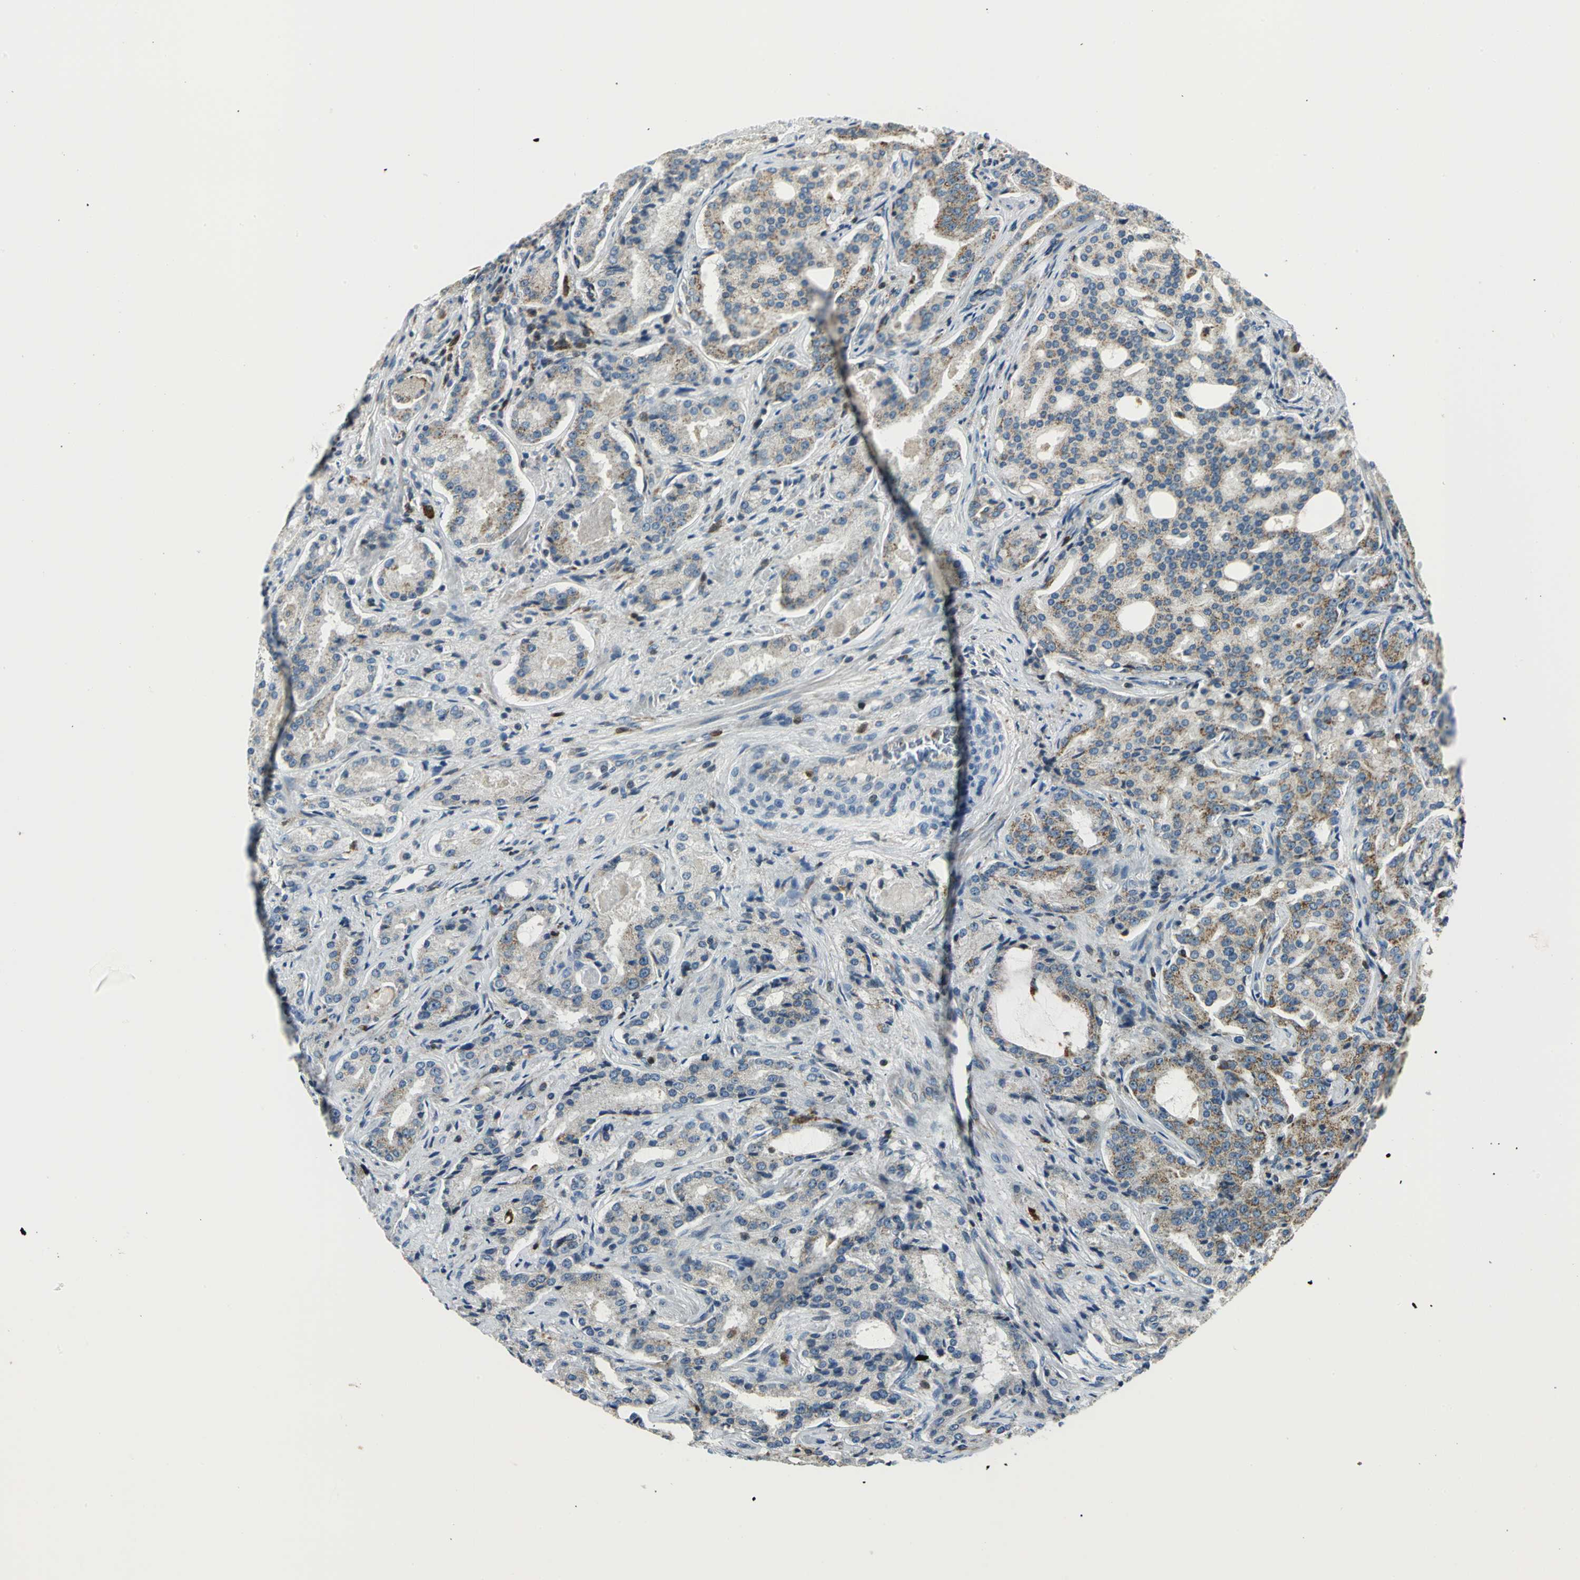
{"staining": {"intensity": "moderate", "quantity": "25%-75%", "location": "cytoplasmic/membranous"}, "tissue": "prostate cancer", "cell_type": "Tumor cells", "image_type": "cancer", "snomed": [{"axis": "morphology", "description": "Adenocarcinoma, High grade"}, {"axis": "topography", "description": "Prostate"}], "caption": "Protein staining of high-grade adenocarcinoma (prostate) tissue shows moderate cytoplasmic/membranous staining in approximately 25%-75% of tumor cells.", "gene": "USP40", "patient": {"sex": "male", "age": 72}}